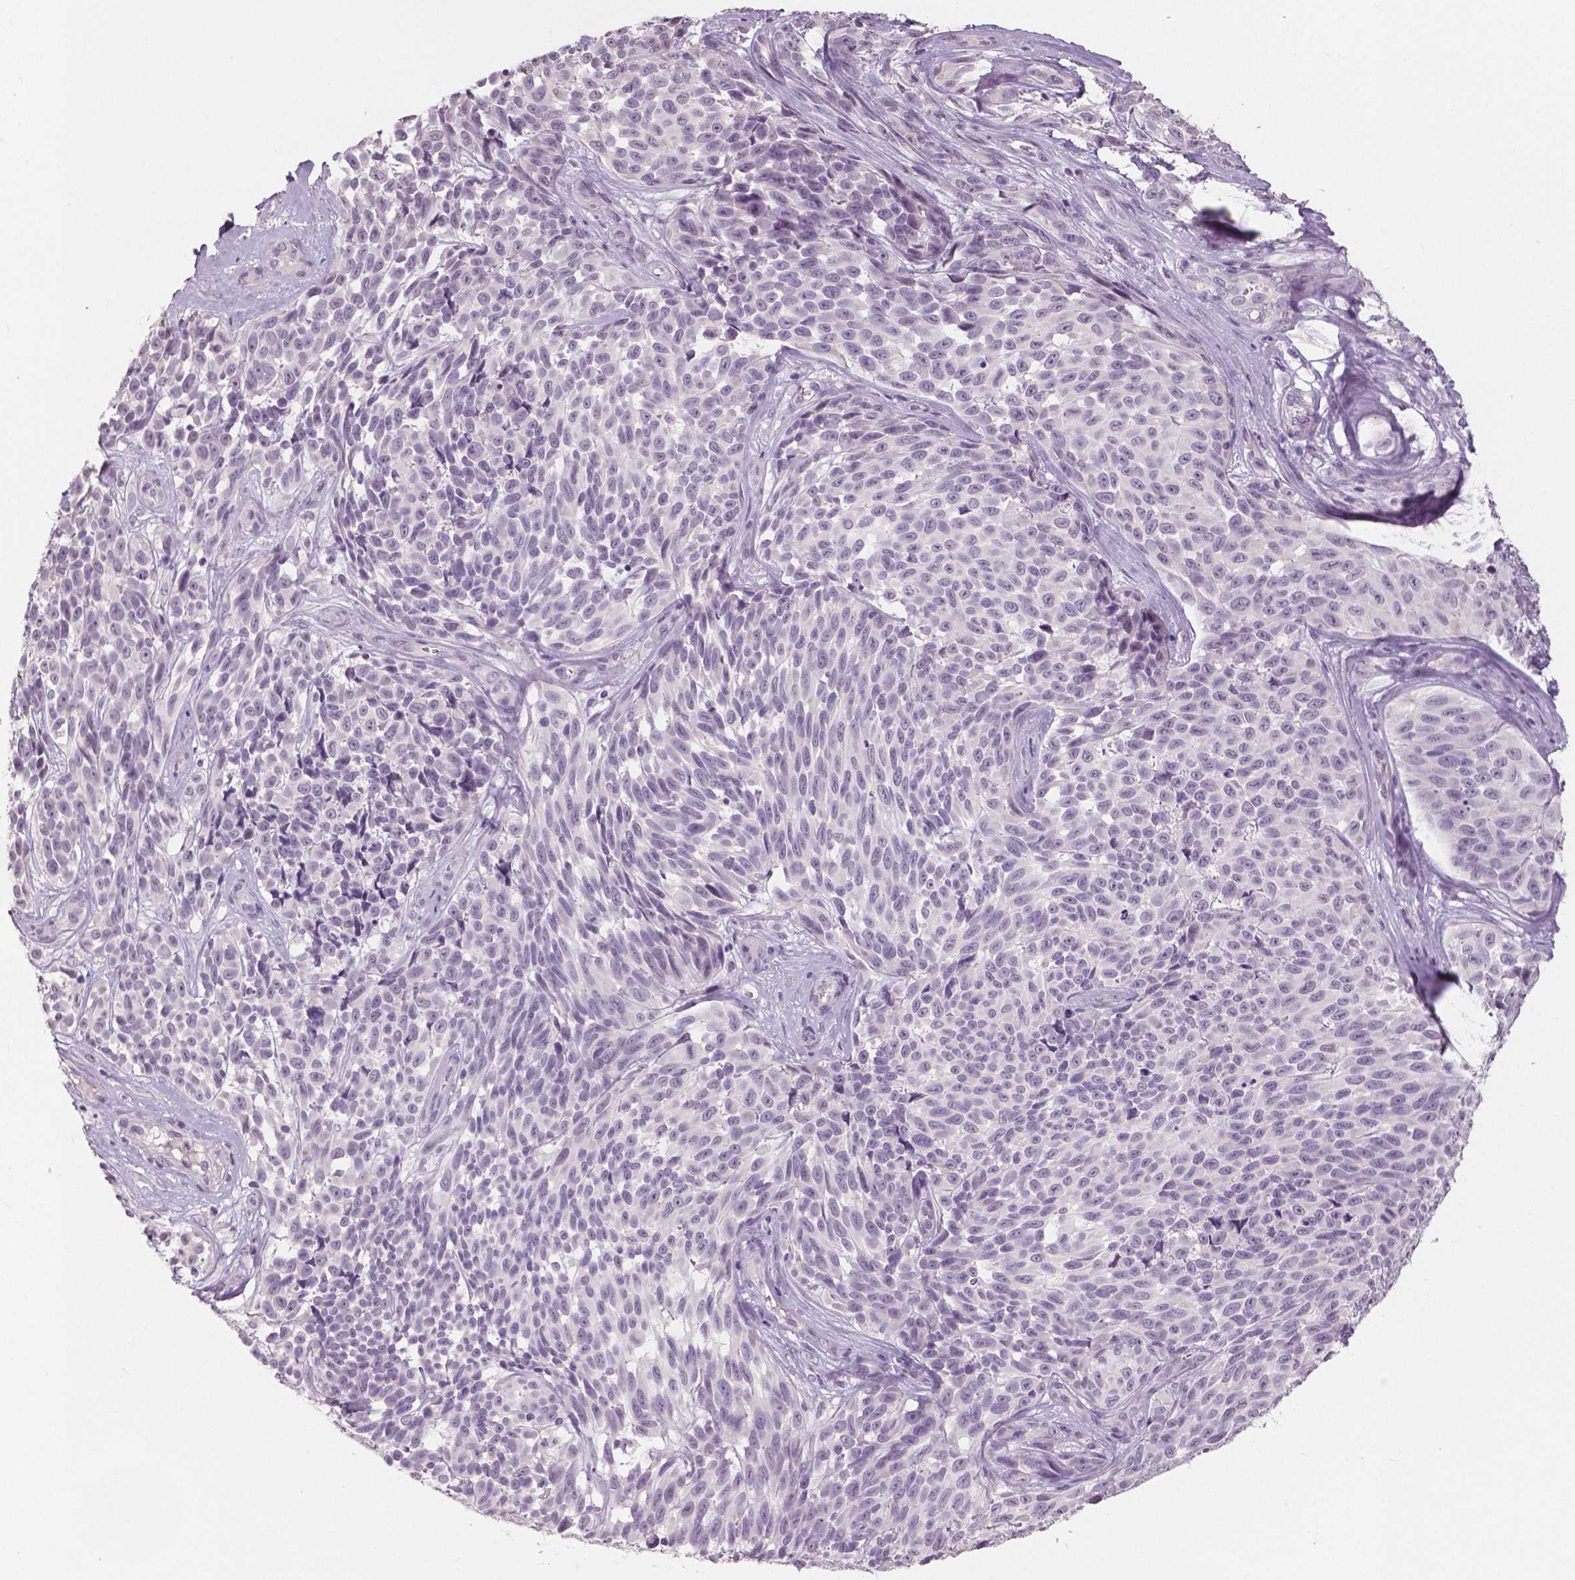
{"staining": {"intensity": "negative", "quantity": "none", "location": "none"}, "tissue": "melanoma", "cell_type": "Tumor cells", "image_type": "cancer", "snomed": [{"axis": "morphology", "description": "Malignant melanoma, NOS"}, {"axis": "topography", "description": "Skin"}], "caption": "IHC histopathology image of neoplastic tissue: human melanoma stained with DAB demonstrates no significant protein expression in tumor cells.", "gene": "NECAB1", "patient": {"sex": "female", "age": 88}}